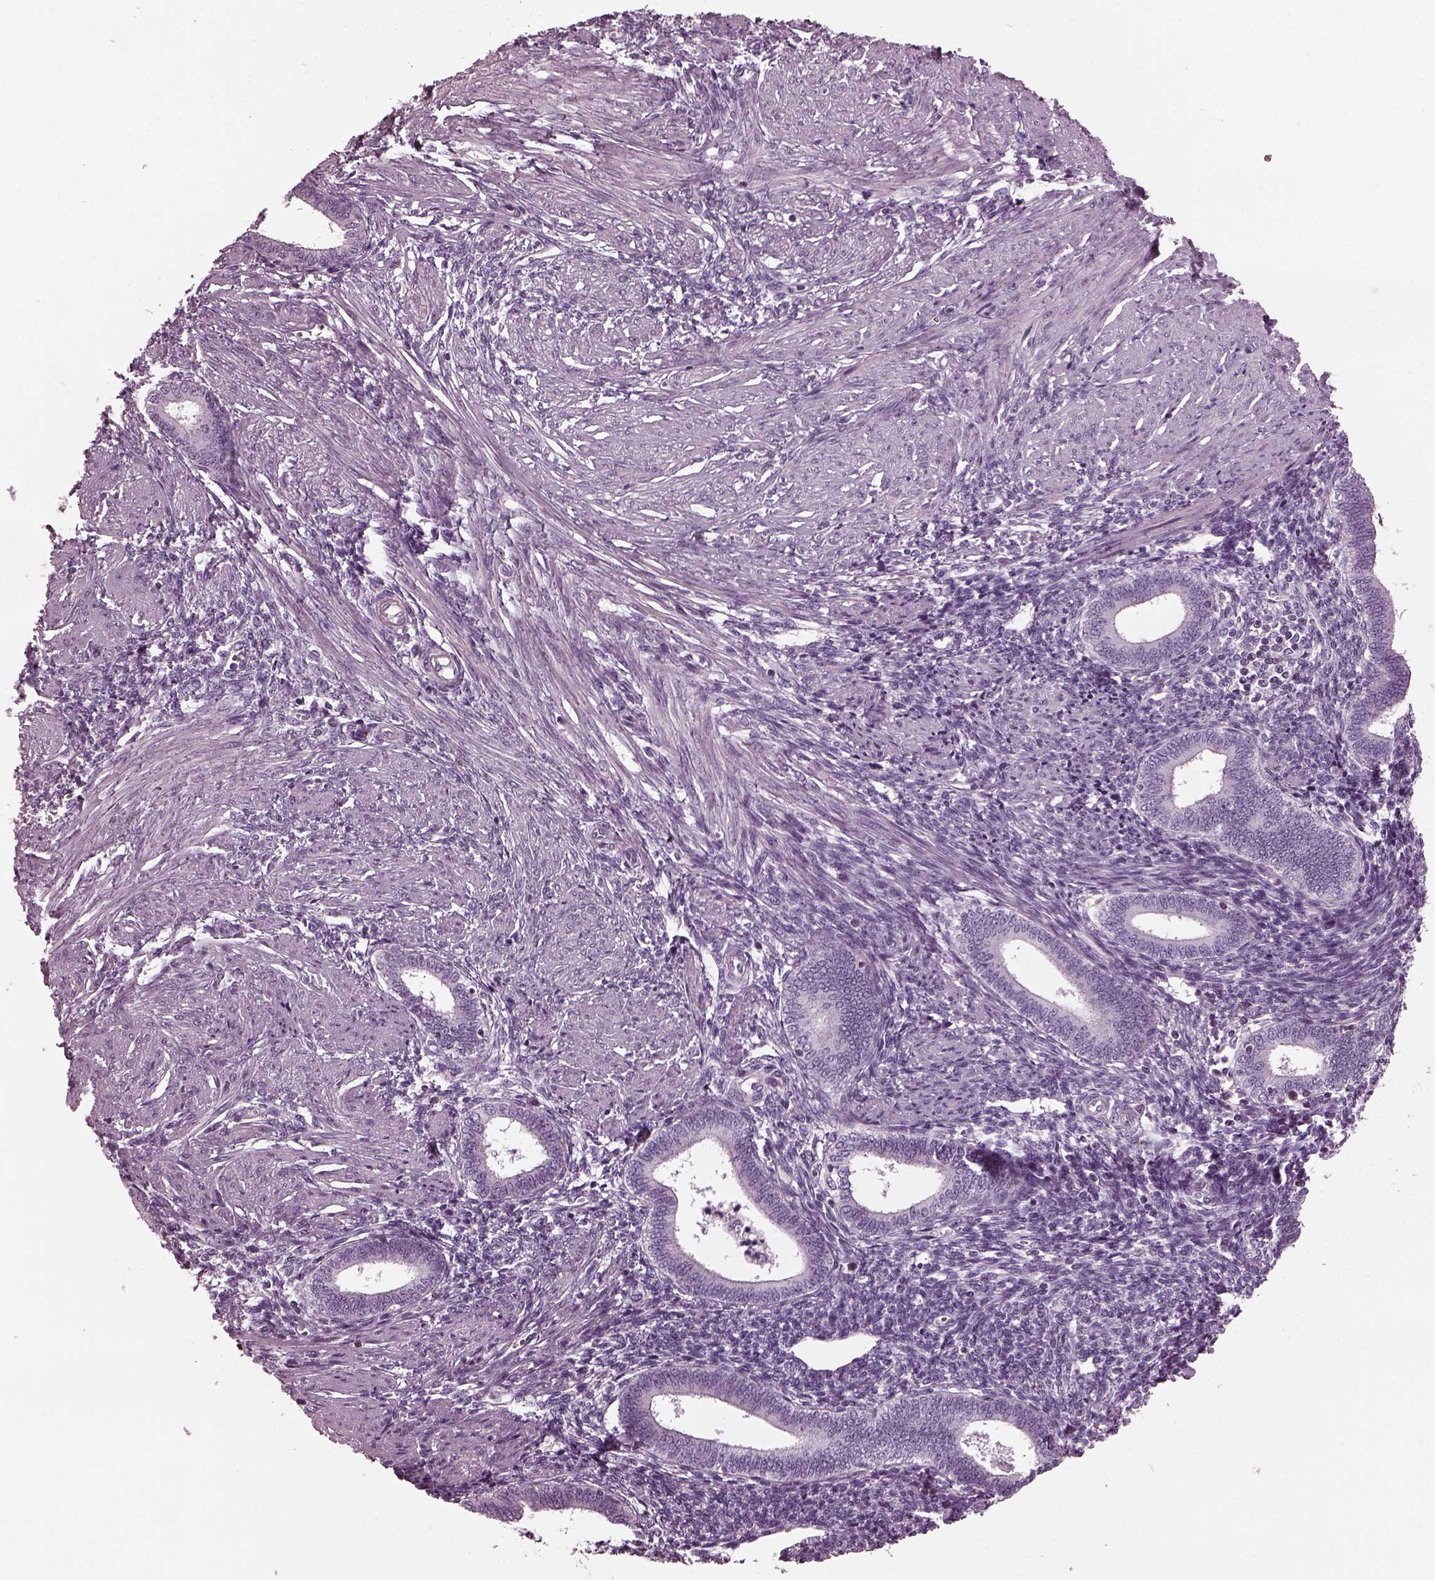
{"staining": {"intensity": "negative", "quantity": "none", "location": "none"}, "tissue": "endometrium", "cell_type": "Cells in endometrial stroma", "image_type": "normal", "snomed": [{"axis": "morphology", "description": "Normal tissue, NOS"}, {"axis": "topography", "description": "Endometrium"}], "caption": "Cells in endometrial stroma show no significant expression in unremarkable endometrium. (Brightfield microscopy of DAB (3,3'-diaminobenzidine) IHC at high magnification).", "gene": "GDF11", "patient": {"sex": "female", "age": 42}}